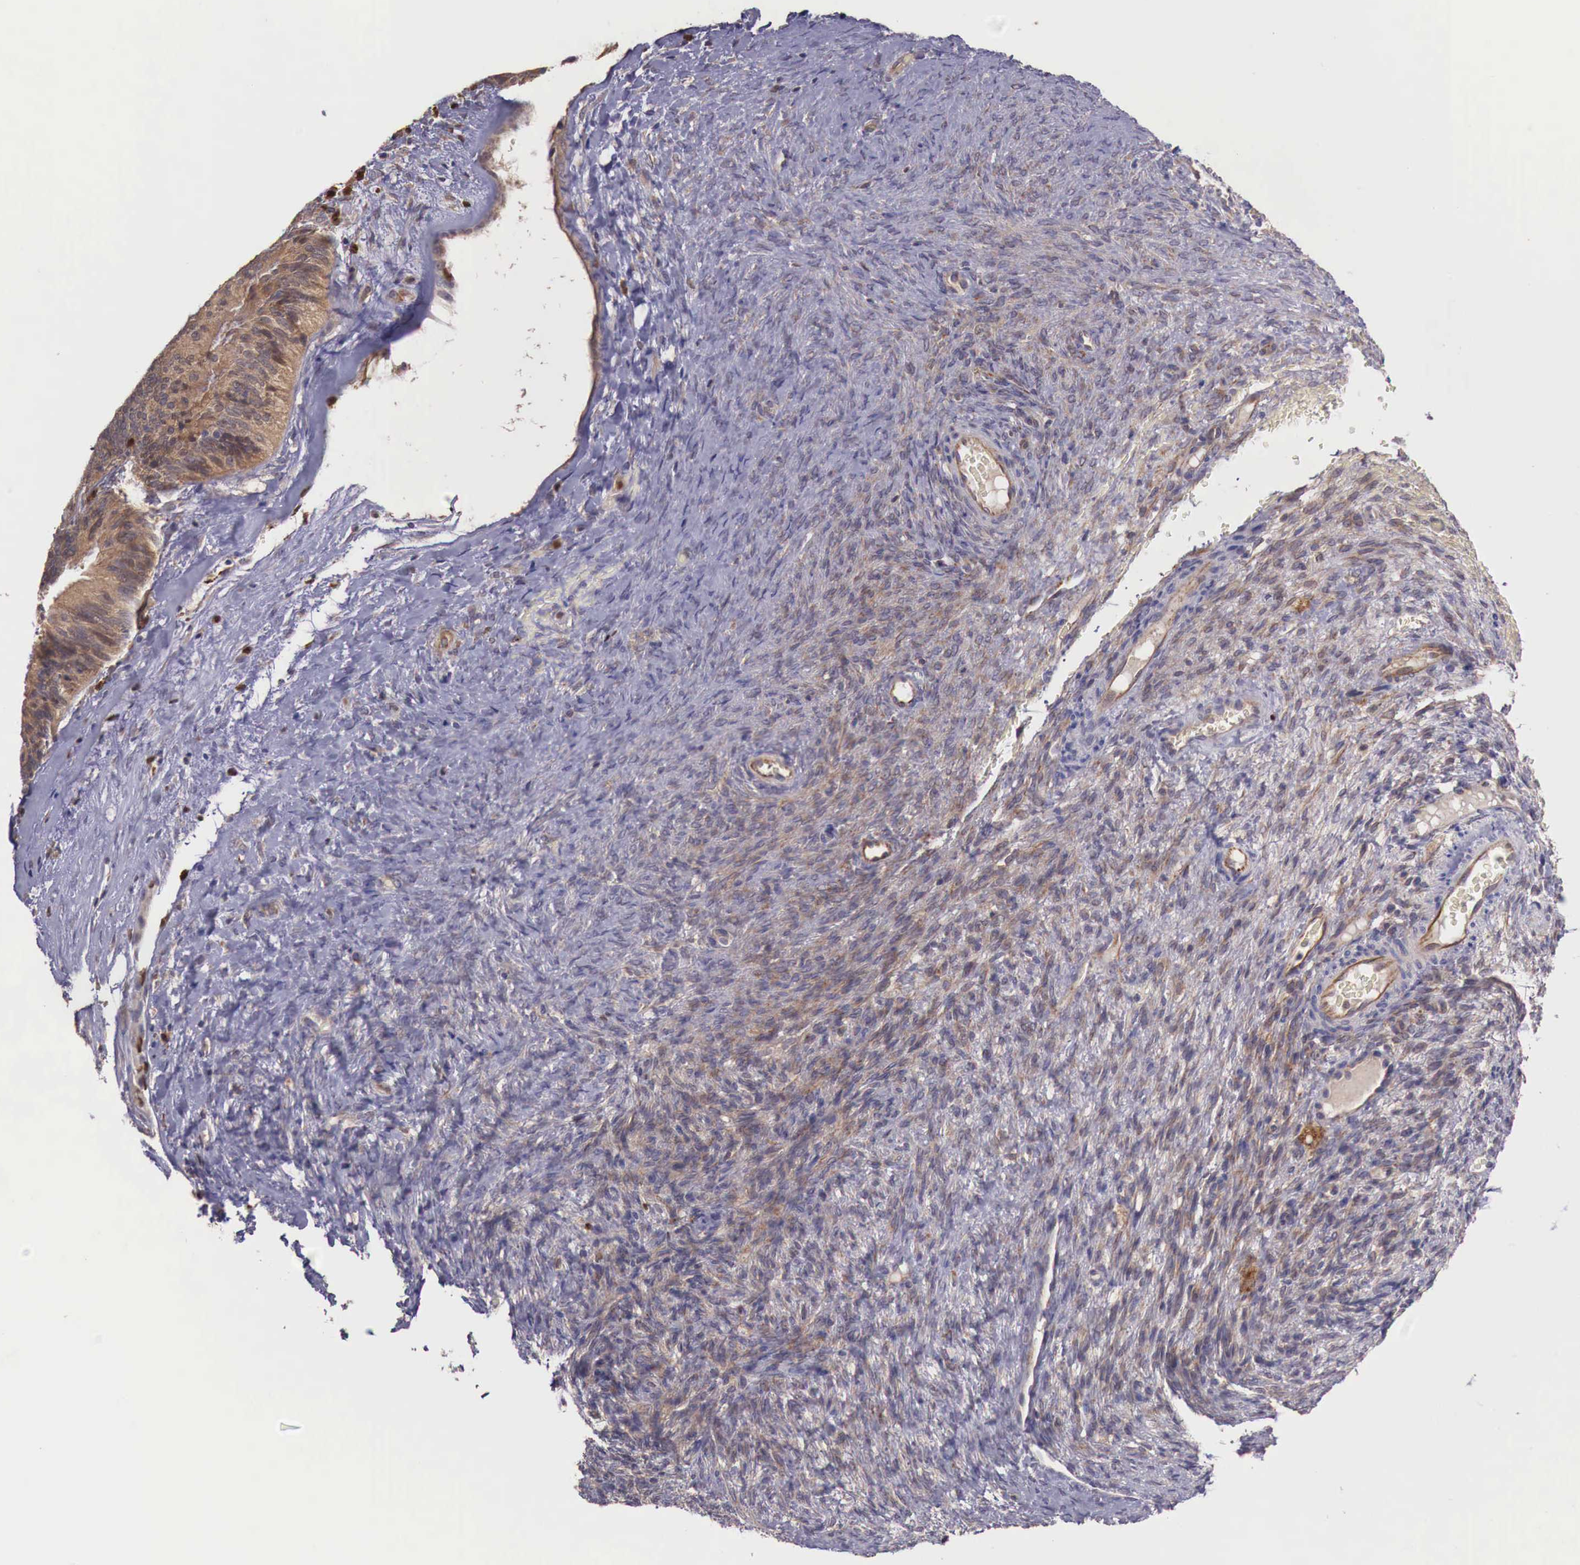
{"staining": {"intensity": "moderate", "quantity": ">75%", "location": "cytoplasmic/membranous"}, "tissue": "ovarian cancer", "cell_type": "Tumor cells", "image_type": "cancer", "snomed": [{"axis": "morphology", "description": "Carcinoma, endometroid"}, {"axis": "topography", "description": "Ovary"}], "caption": "High-power microscopy captured an IHC photomicrograph of ovarian endometroid carcinoma, revealing moderate cytoplasmic/membranous staining in about >75% of tumor cells.", "gene": "GAB2", "patient": {"sex": "female", "age": 52}}